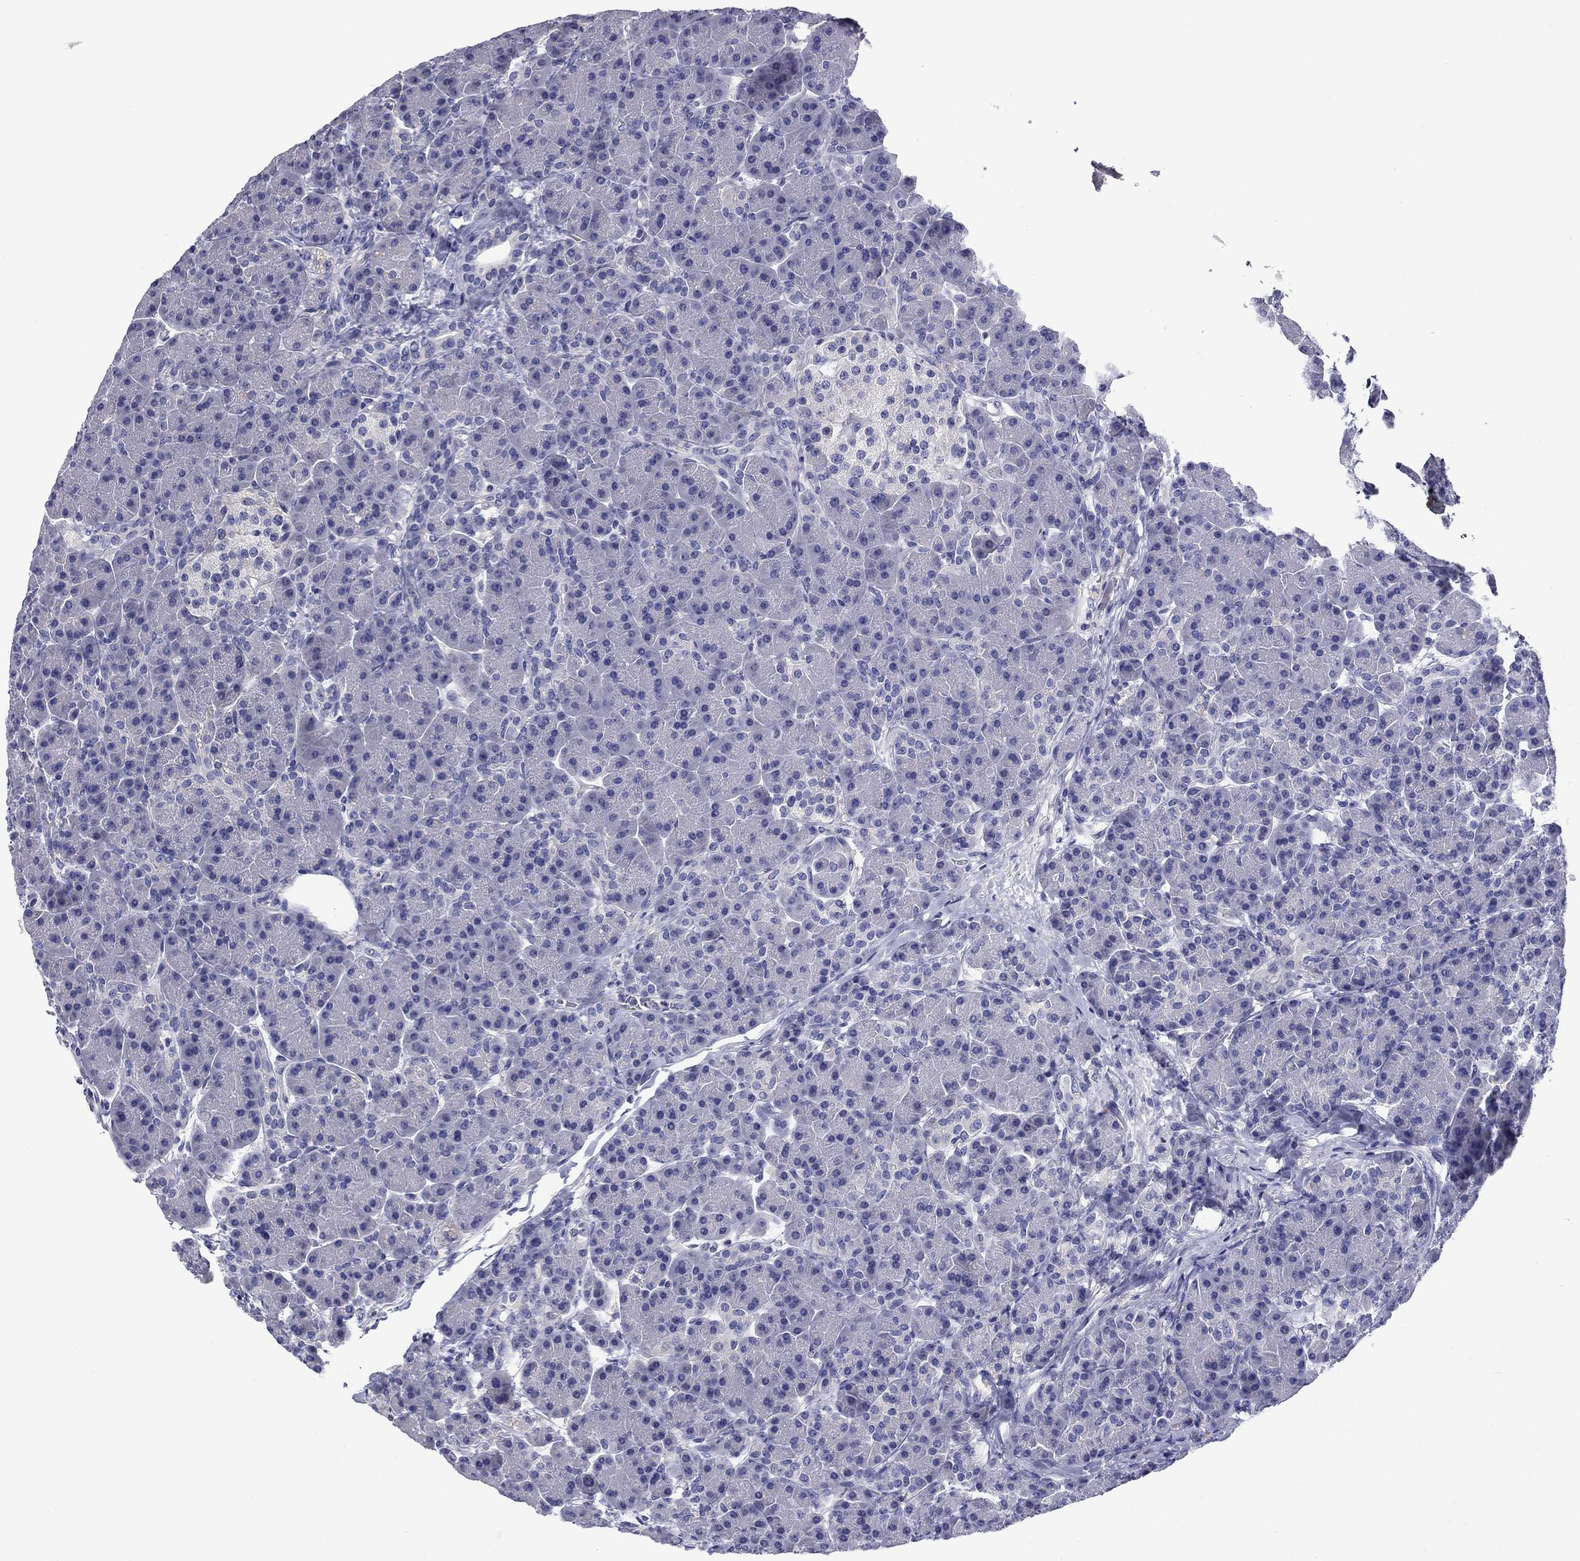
{"staining": {"intensity": "negative", "quantity": "none", "location": "none"}, "tissue": "pancreas", "cell_type": "Exocrine glandular cells", "image_type": "normal", "snomed": [{"axis": "morphology", "description": "Normal tissue, NOS"}, {"axis": "topography", "description": "Pancreas"}], "caption": "A high-resolution photomicrograph shows immunohistochemistry (IHC) staining of unremarkable pancreas, which demonstrates no significant positivity in exocrine glandular cells. The staining is performed using DAB (3,3'-diaminobenzidine) brown chromogen with nuclei counter-stained in using hematoxylin.", "gene": "CNDP1", "patient": {"sex": "female", "age": 63}}